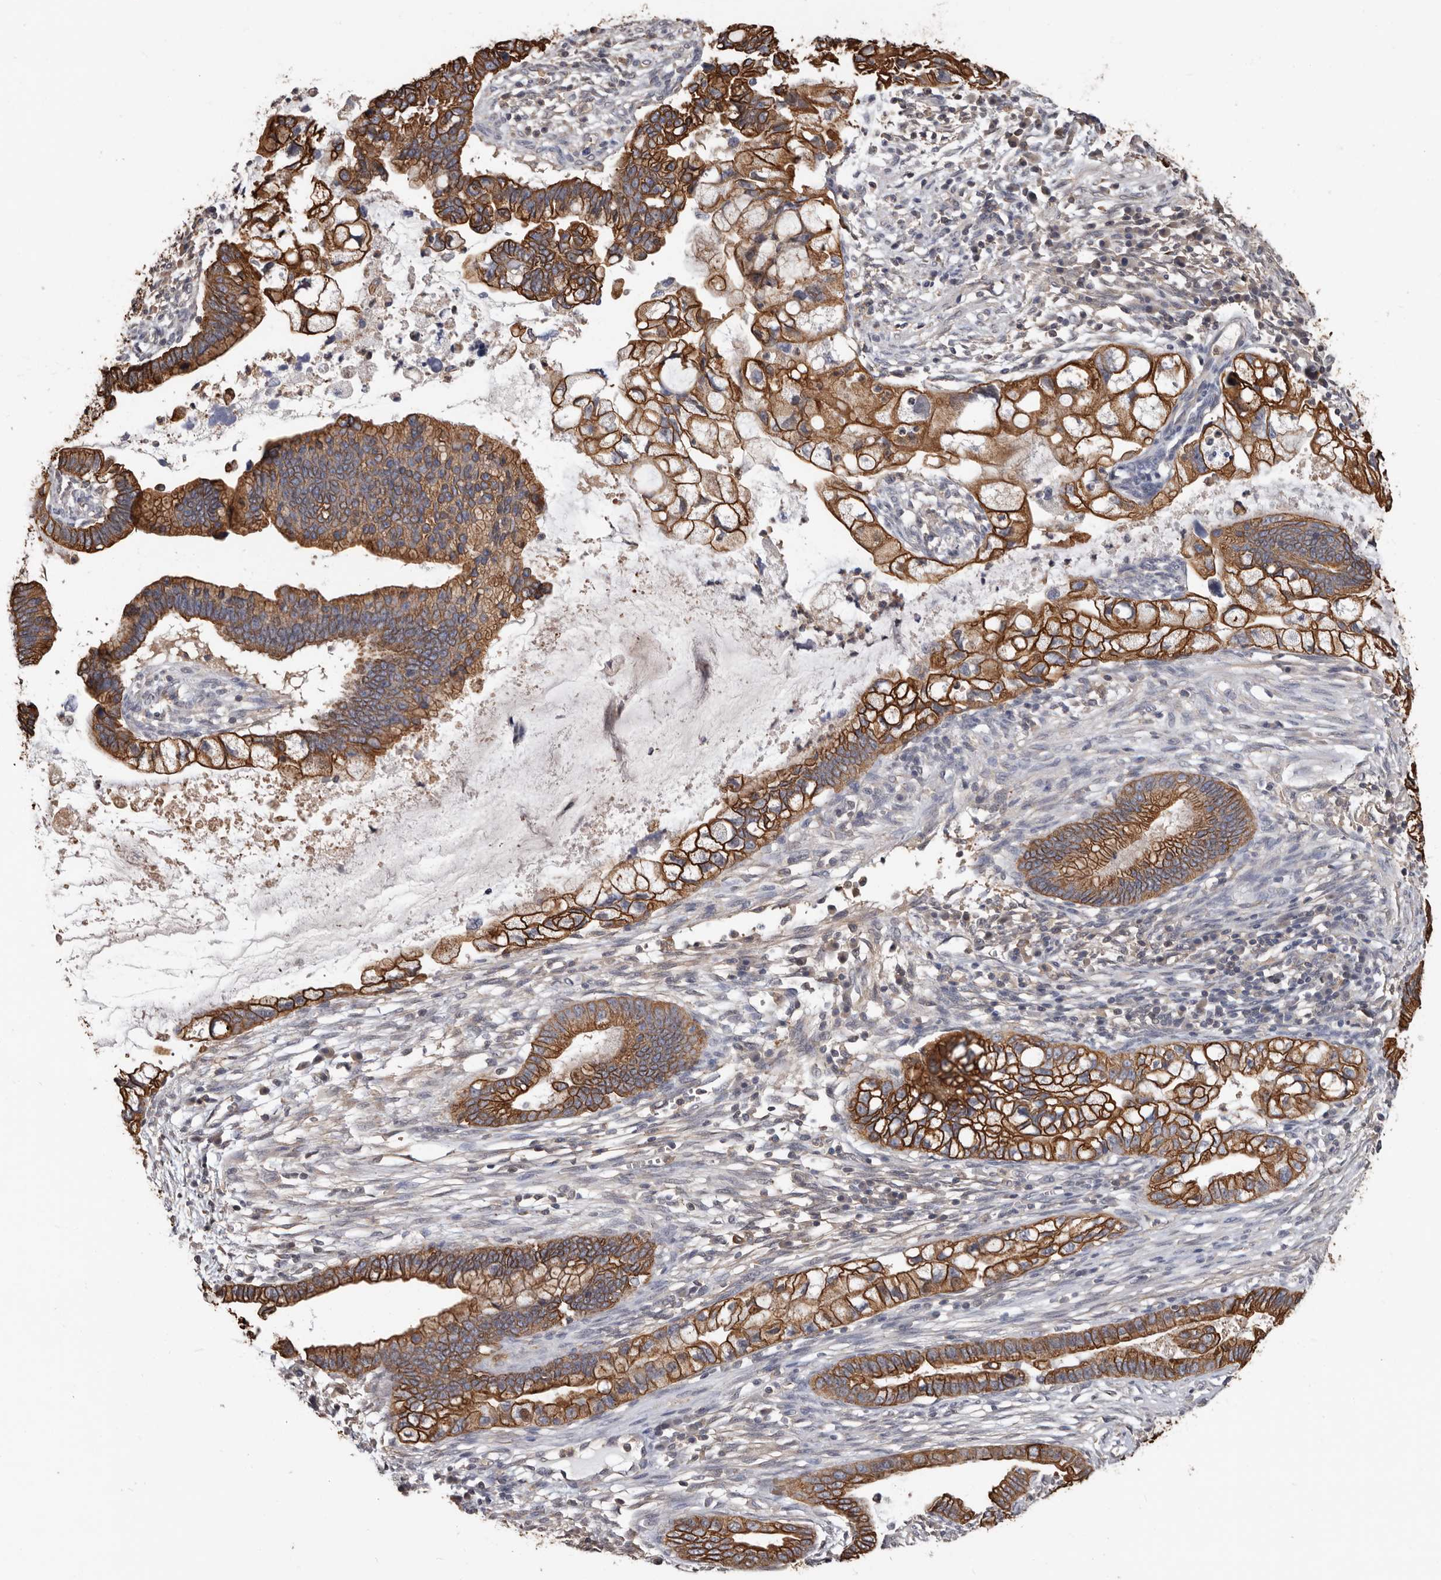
{"staining": {"intensity": "strong", "quantity": ">75%", "location": "cytoplasmic/membranous"}, "tissue": "cervical cancer", "cell_type": "Tumor cells", "image_type": "cancer", "snomed": [{"axis": "morphology", "description": "Adenocarcinoma, NOS"}, {"axis": "topography", "description": "Cervix"}], "caption": "Cervical adenocarcinoma tissue reveals strong cytoplasmic/membranous expression in about >75% of tumor cells", "gene": "MRPL18", "patient": {"sex": "female", "age": 44}}